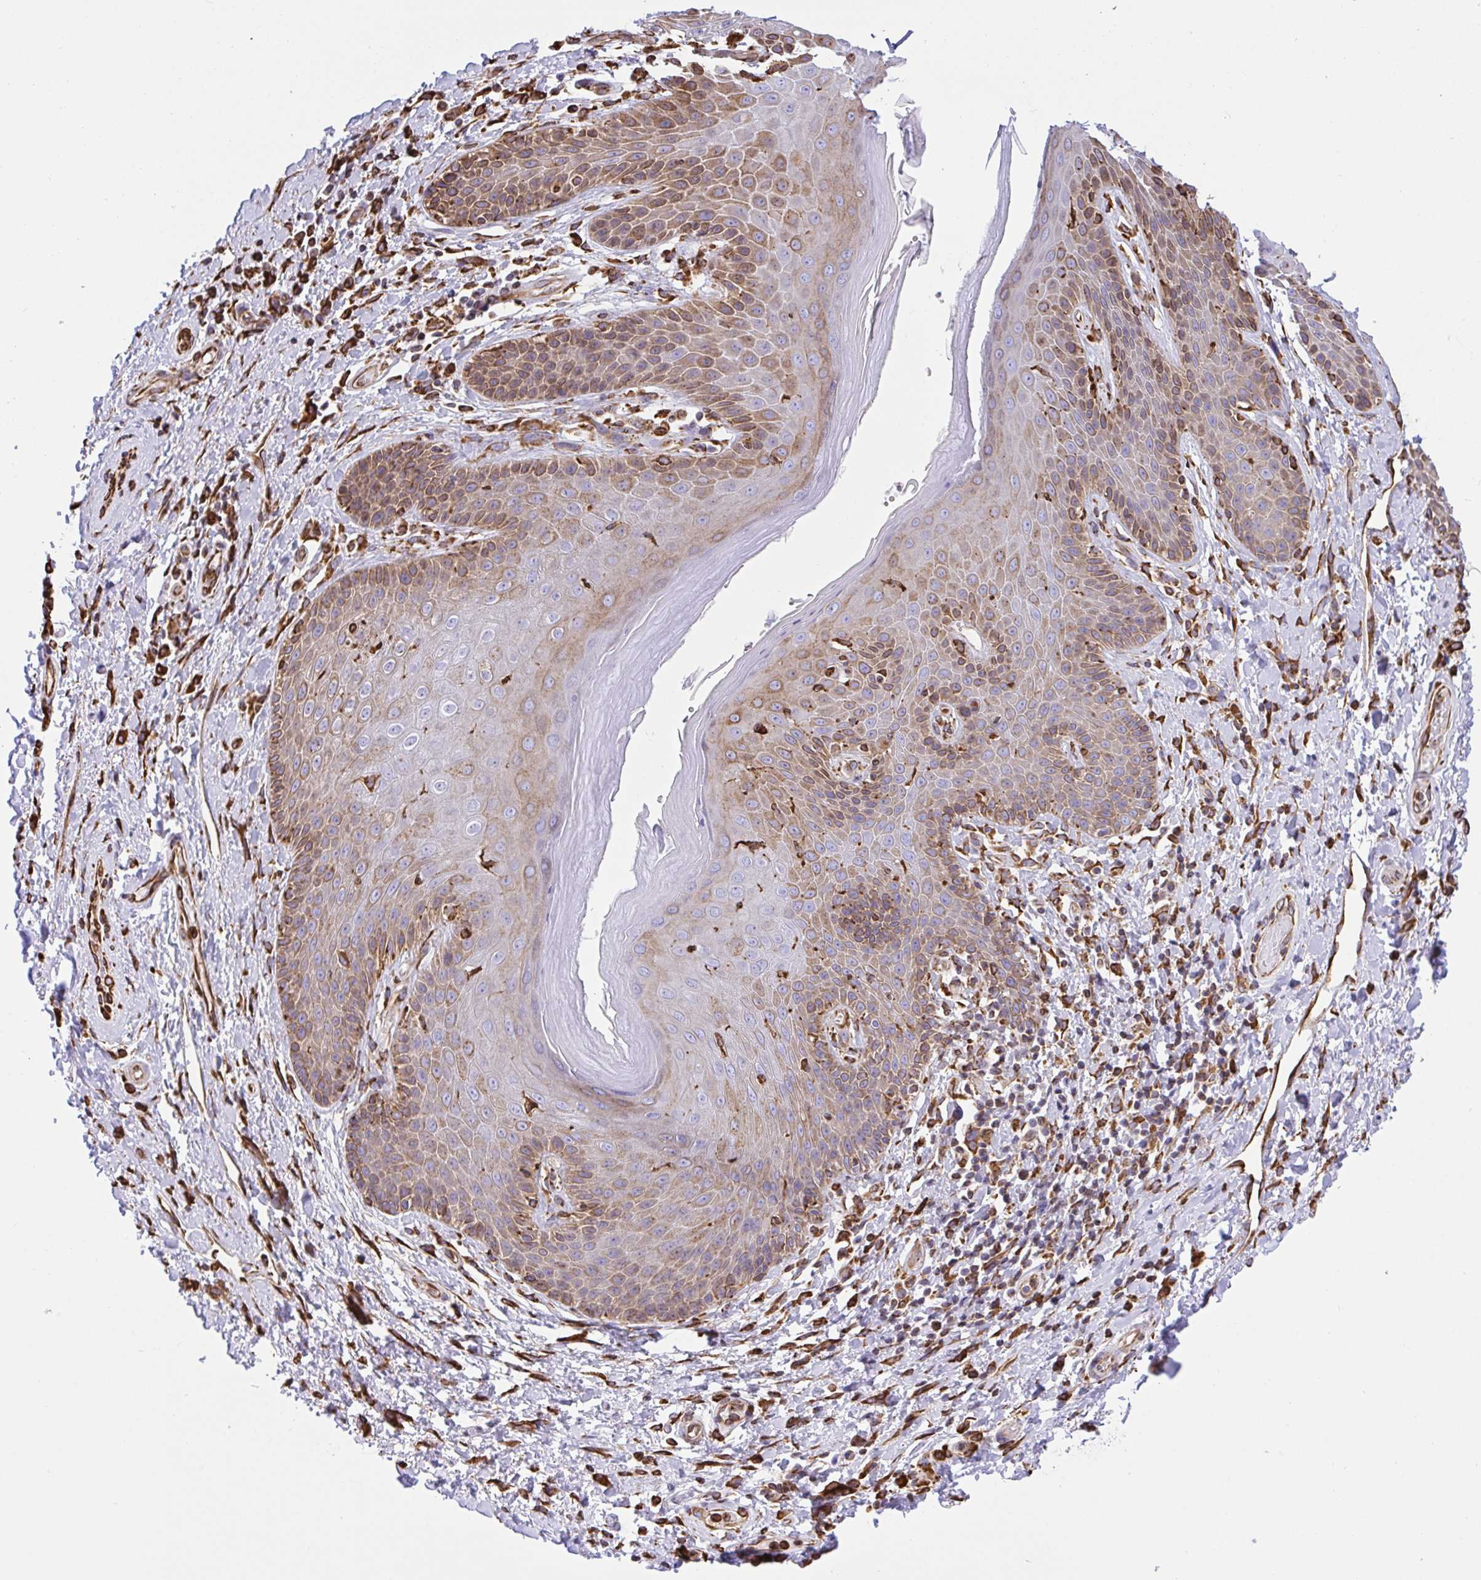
{"staining": {"intensity": "moderate", "quantity": ">75%", "location": "cytoplasmic/membranous"}, "tissue": "skin", "cell_type": "Epidermal cells", "image_type": "normal", "snomed": [{"axis": "morphology", "description": "Normal tissue, NOS"}, {"axis": "topography", "description": "Anal"}, {"axis": "topography", "description": "Peripheral nerve tissue"}], "caption": "An immunohistochemistry histopathology image of unremarkable tissue is shown. Protein staining in brown shows moderate cytoplasmic/membranous positivity in skin within epidermal cells. (DAB IHC with brightfield microscopy, high magnification).", "gene": "CLGN", "patient": {"sex": "male", "age": 51}}